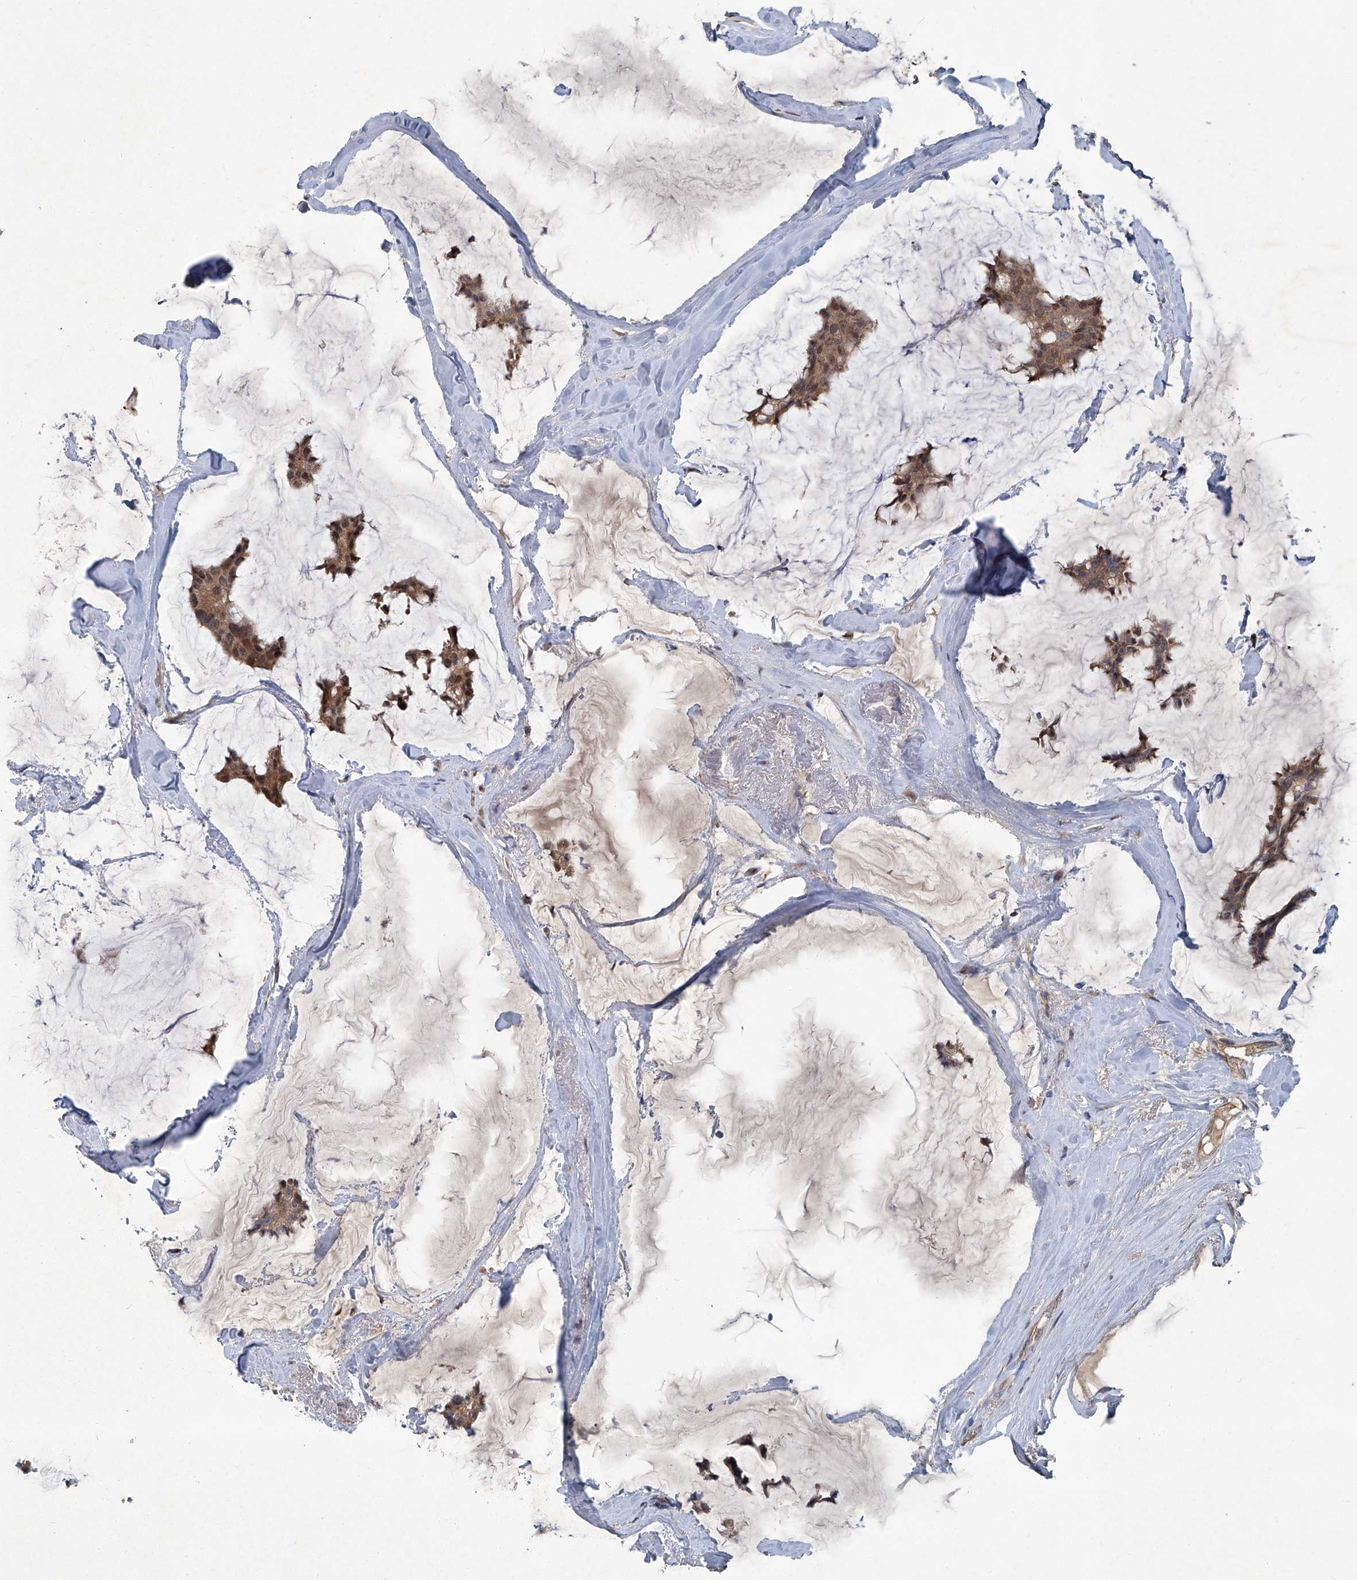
{"staining": {"intensity": "moderate", "quantity": ">75%", "location": "cytoplasmic/membranous,nuclear"}, "tissue": "breast cancer", "cell_type": "Tumor cells", "image_type": "cancer", "snomed": [{"axis": "morphology", "description": "Duct carcinoma"}, {"axis": "topography", "description": "Breast"}], "caption": "Protein positivity by IHC exhibits moderate cytoplasmic/membranous and nuclear expression in approximately >75% of tumor cells in breast intraductal carcinoma.", "gene": "ANKRD34A", "patient": {"sex": "female", "age": 93}}